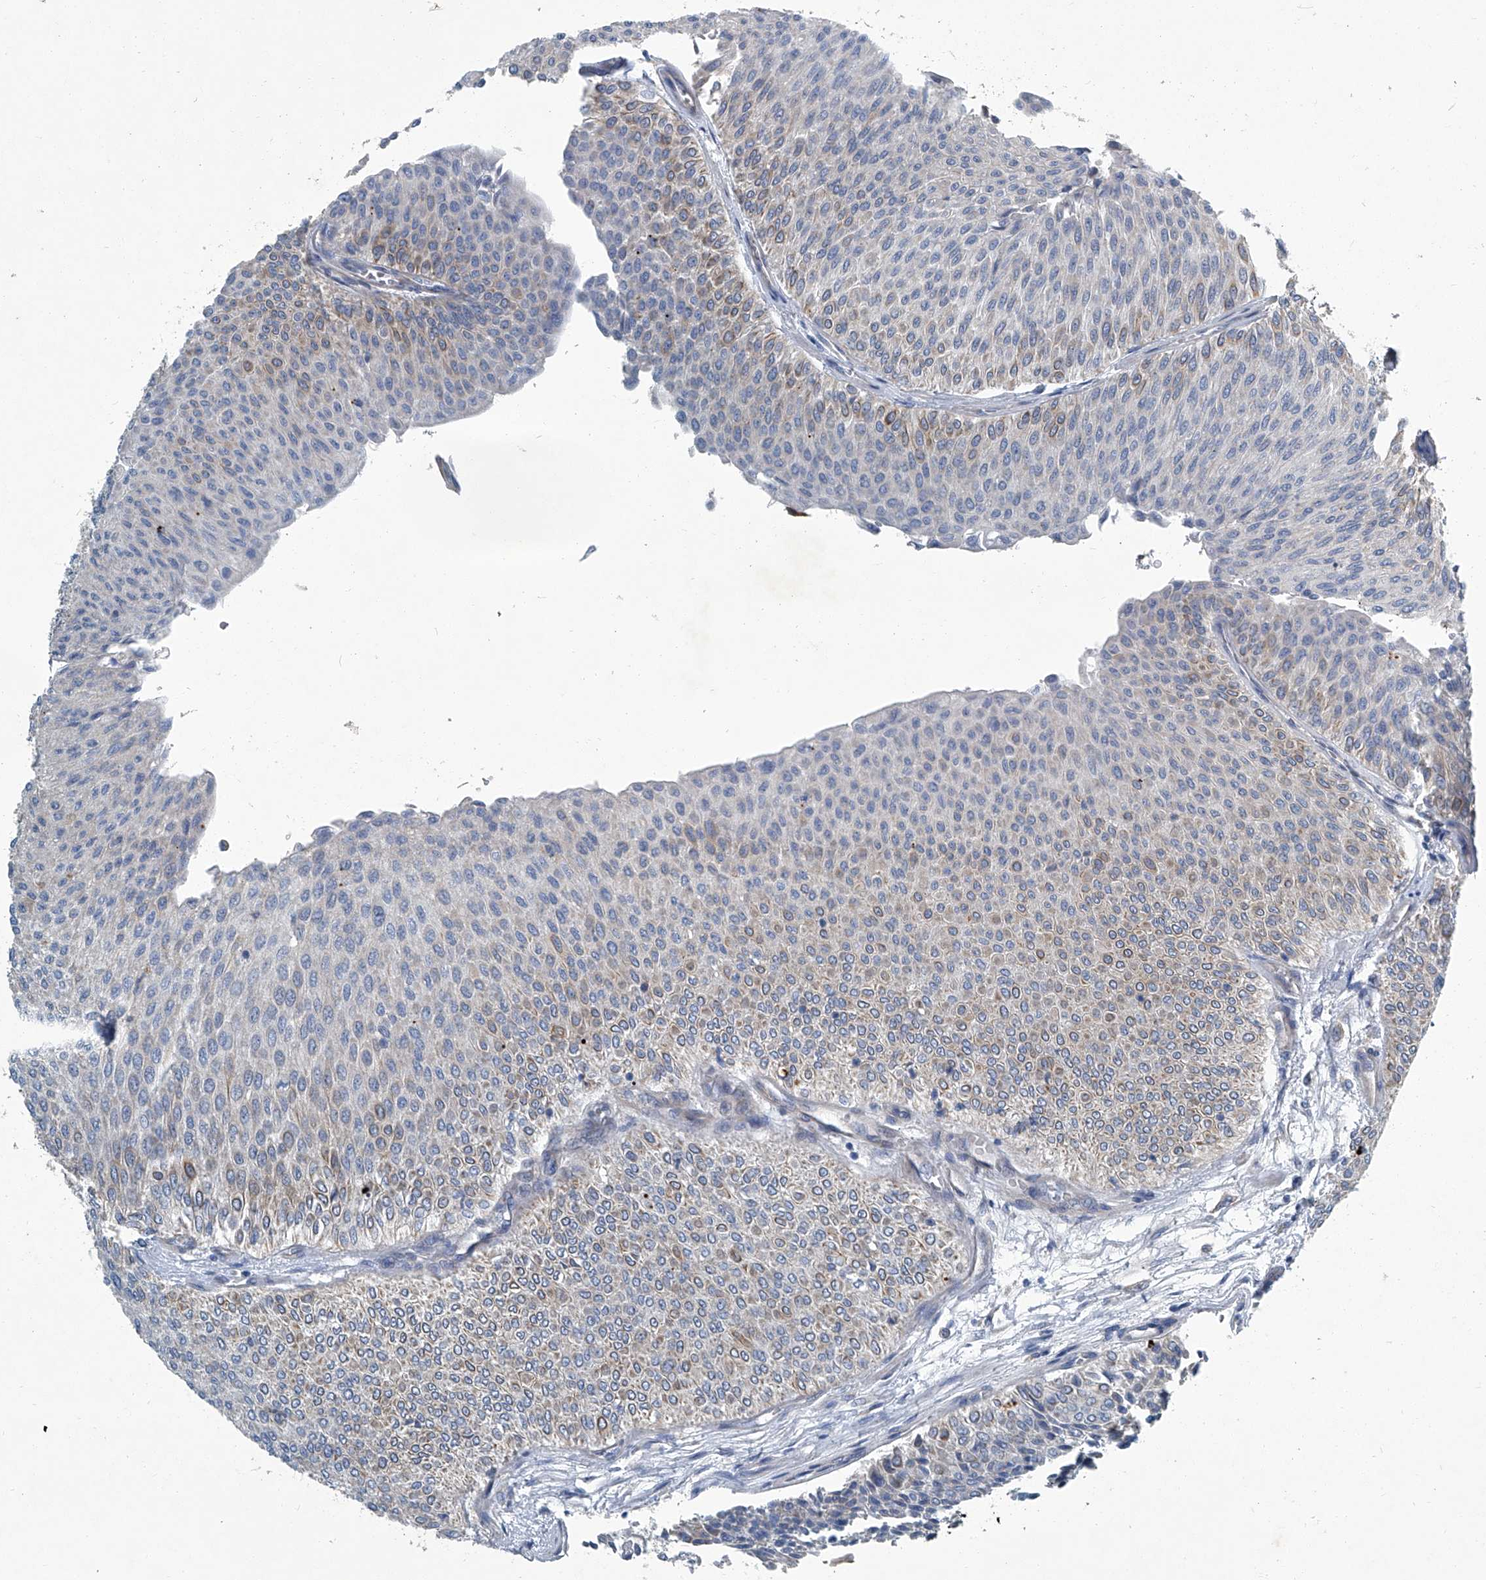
{"staining": {"intensity": "strong", "quantity": "<25%", "location": "cytoplasmic/membranous"}, "tissue": "urothelial cancer", "cell_type": "Tumor cells", "image_type": "cancer", "snomed": [{"axis": "morphology", "description": "Urothelial carcinoma, Low grade"}, {"axis": "topography", "description": "Urinary bladder"}], "caption": "Human low-grade urothelial carcinoma stained with a protein marker shows strong staining in tumor cells.", "gene": "SLC26A11", "patient": {"sex": "male", "age": 78}}